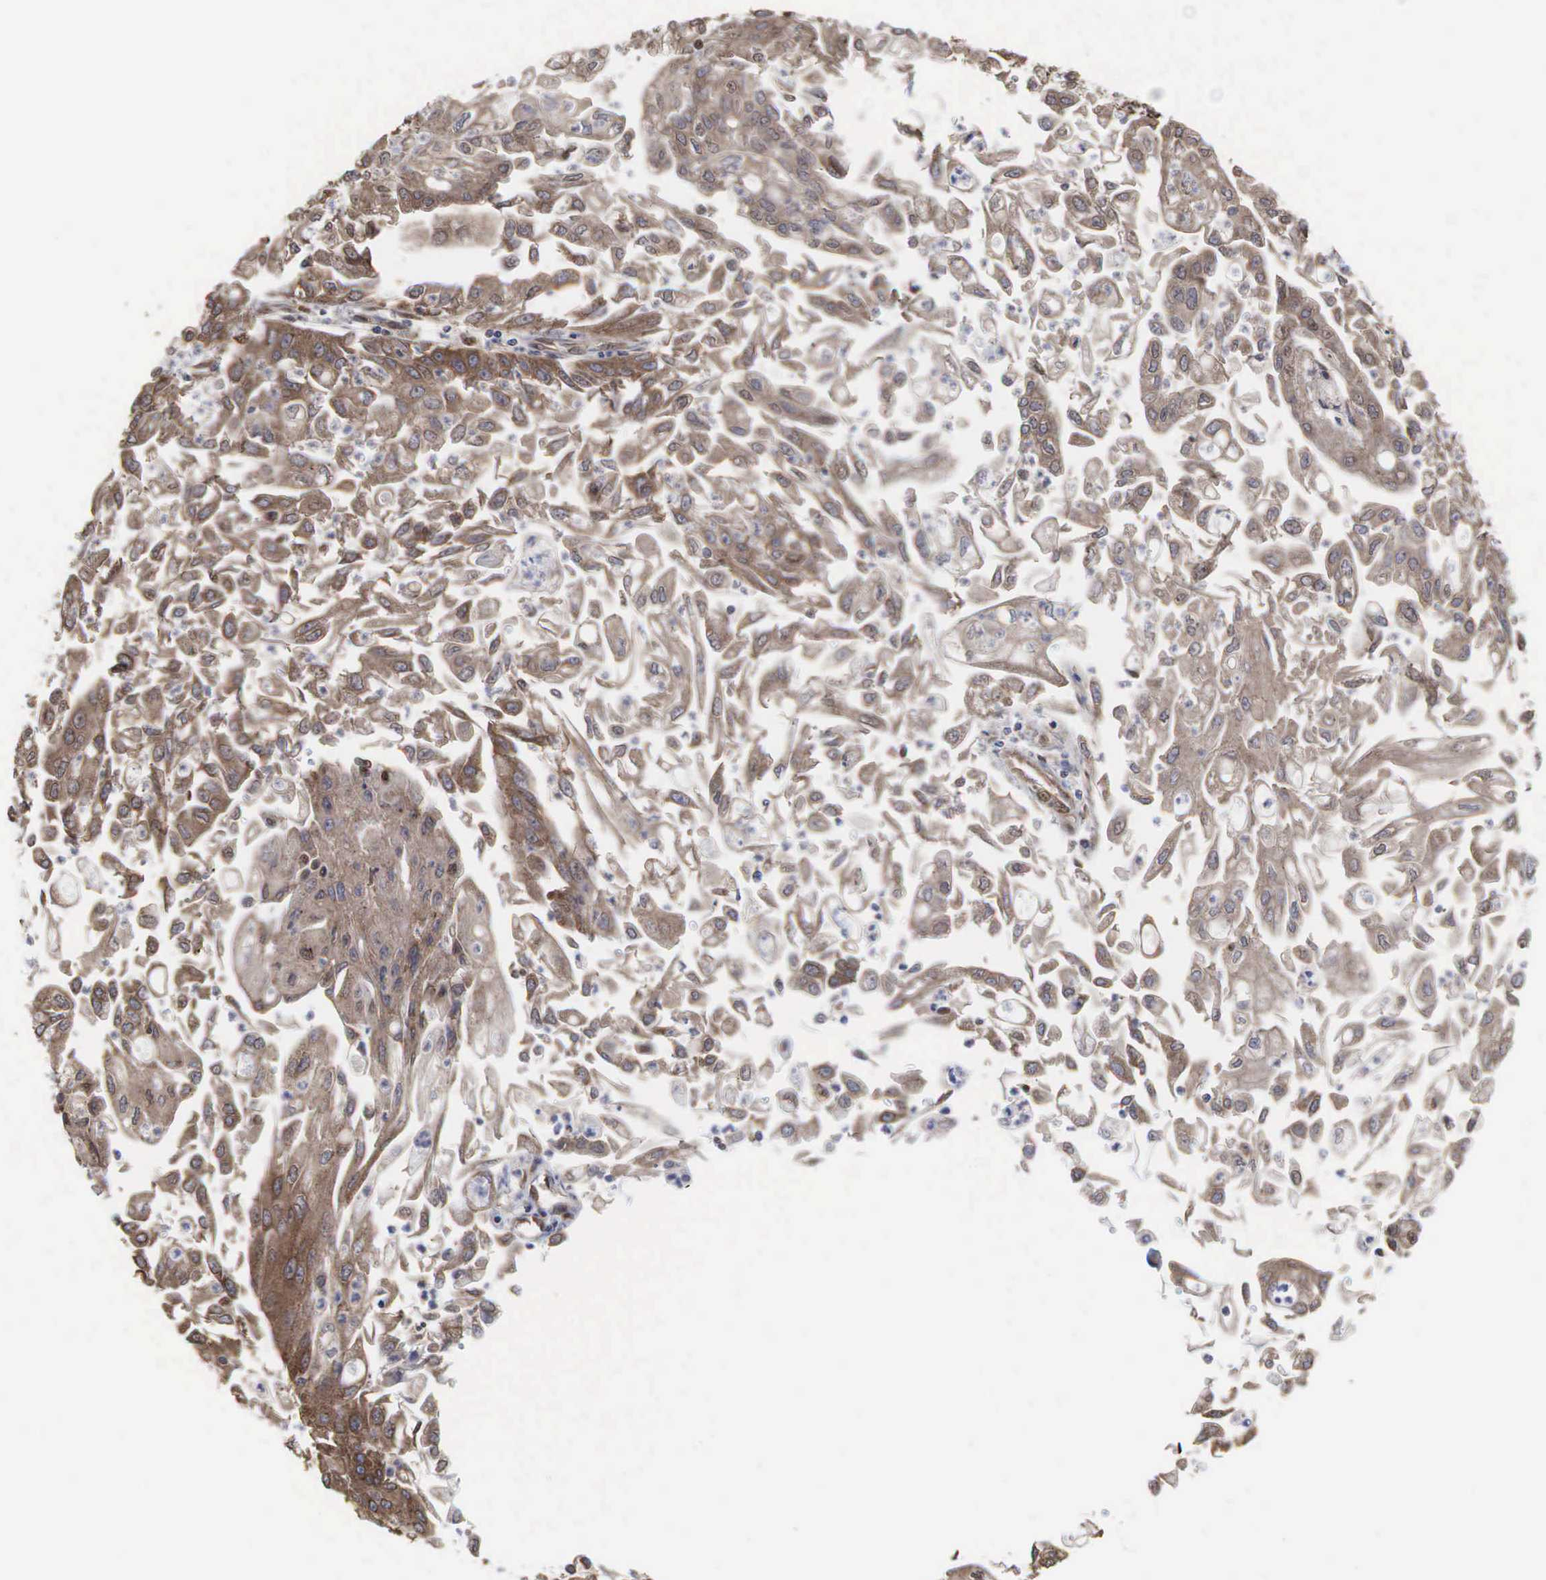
{"staining": {"intensity": "weak", "quantity": ">75%", "location": "cytoplasmic/membranous"}, "tissue": "endometrial cancer", "cell_type": "Tumor cells", "image_type": "cancer", "snomed": [{"axis": "morphology", "description": "Adenocarcinoma, NOS"}, {"axis": "topography", "description": "Endometrium"}], "caption": "Endometrial adenocarcinoma stained with immunohistochemistry (IHC) reveals weak cytoplasmic/membranous staining in about >75% of tumor cells.", "gene": "PABPC5", "patient": {"sex": "female", "age": 75}}